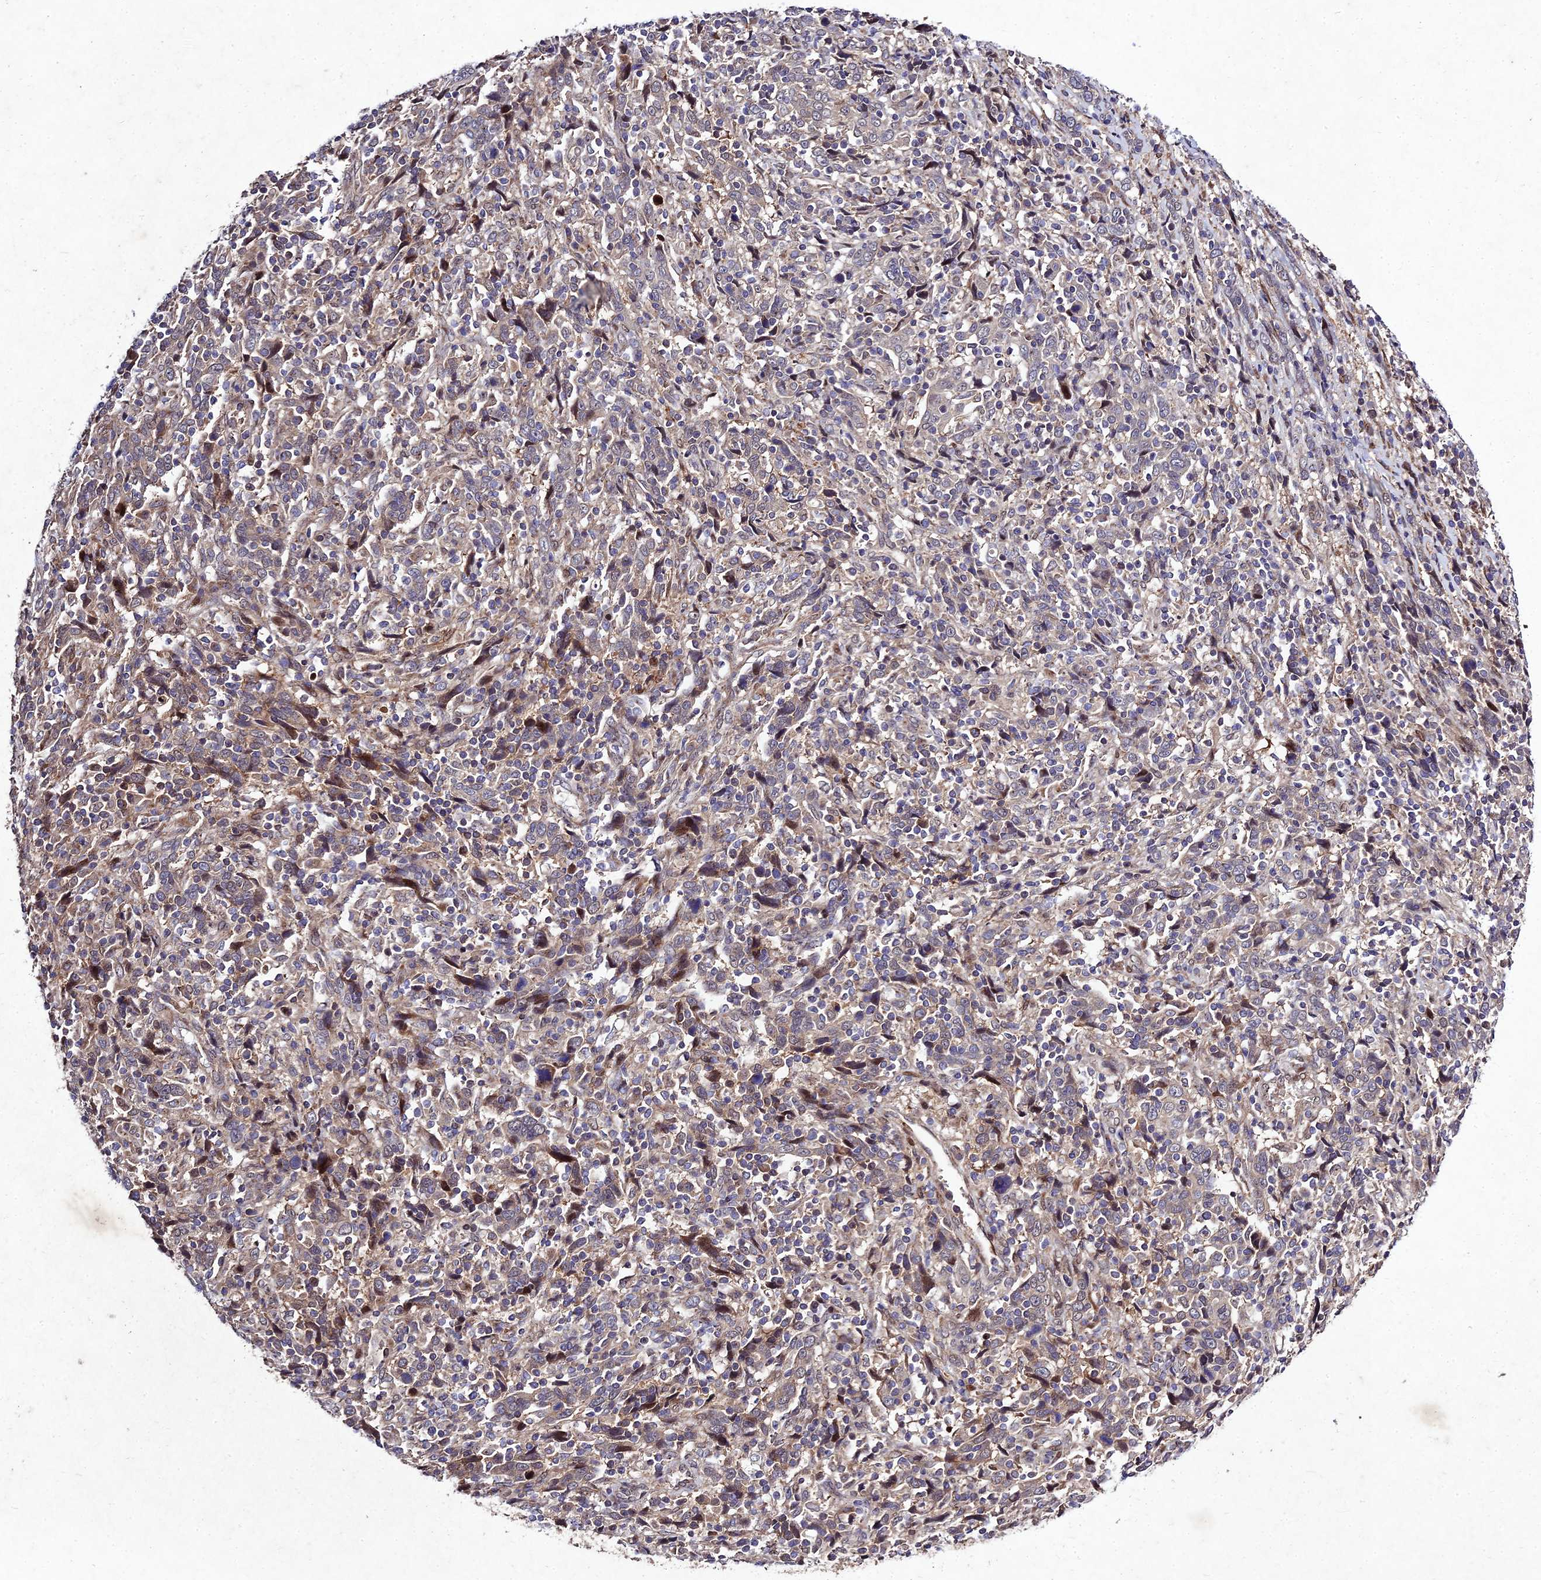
{"staining": {"intensity": "weak", "quantity": "<25%", "location": "cytoplasmic/membranous"}, "tissue": "cervical cancer", "cell_type": "Tumor cells", "image_type": "cancer", "snomed": [{"axis": "morphology", "description": "Squamous cell carcinoma, NOS"}, {"axis": "topography", "description": "Cervix"}], "caption": "This is an immunohistochemistry (IHC) image of cervical cancer (squamous cell carcinoma). There is no positivity in tumor cells.", "gene": "MKKS", "patient": {"sex": "female", "age": 46}}